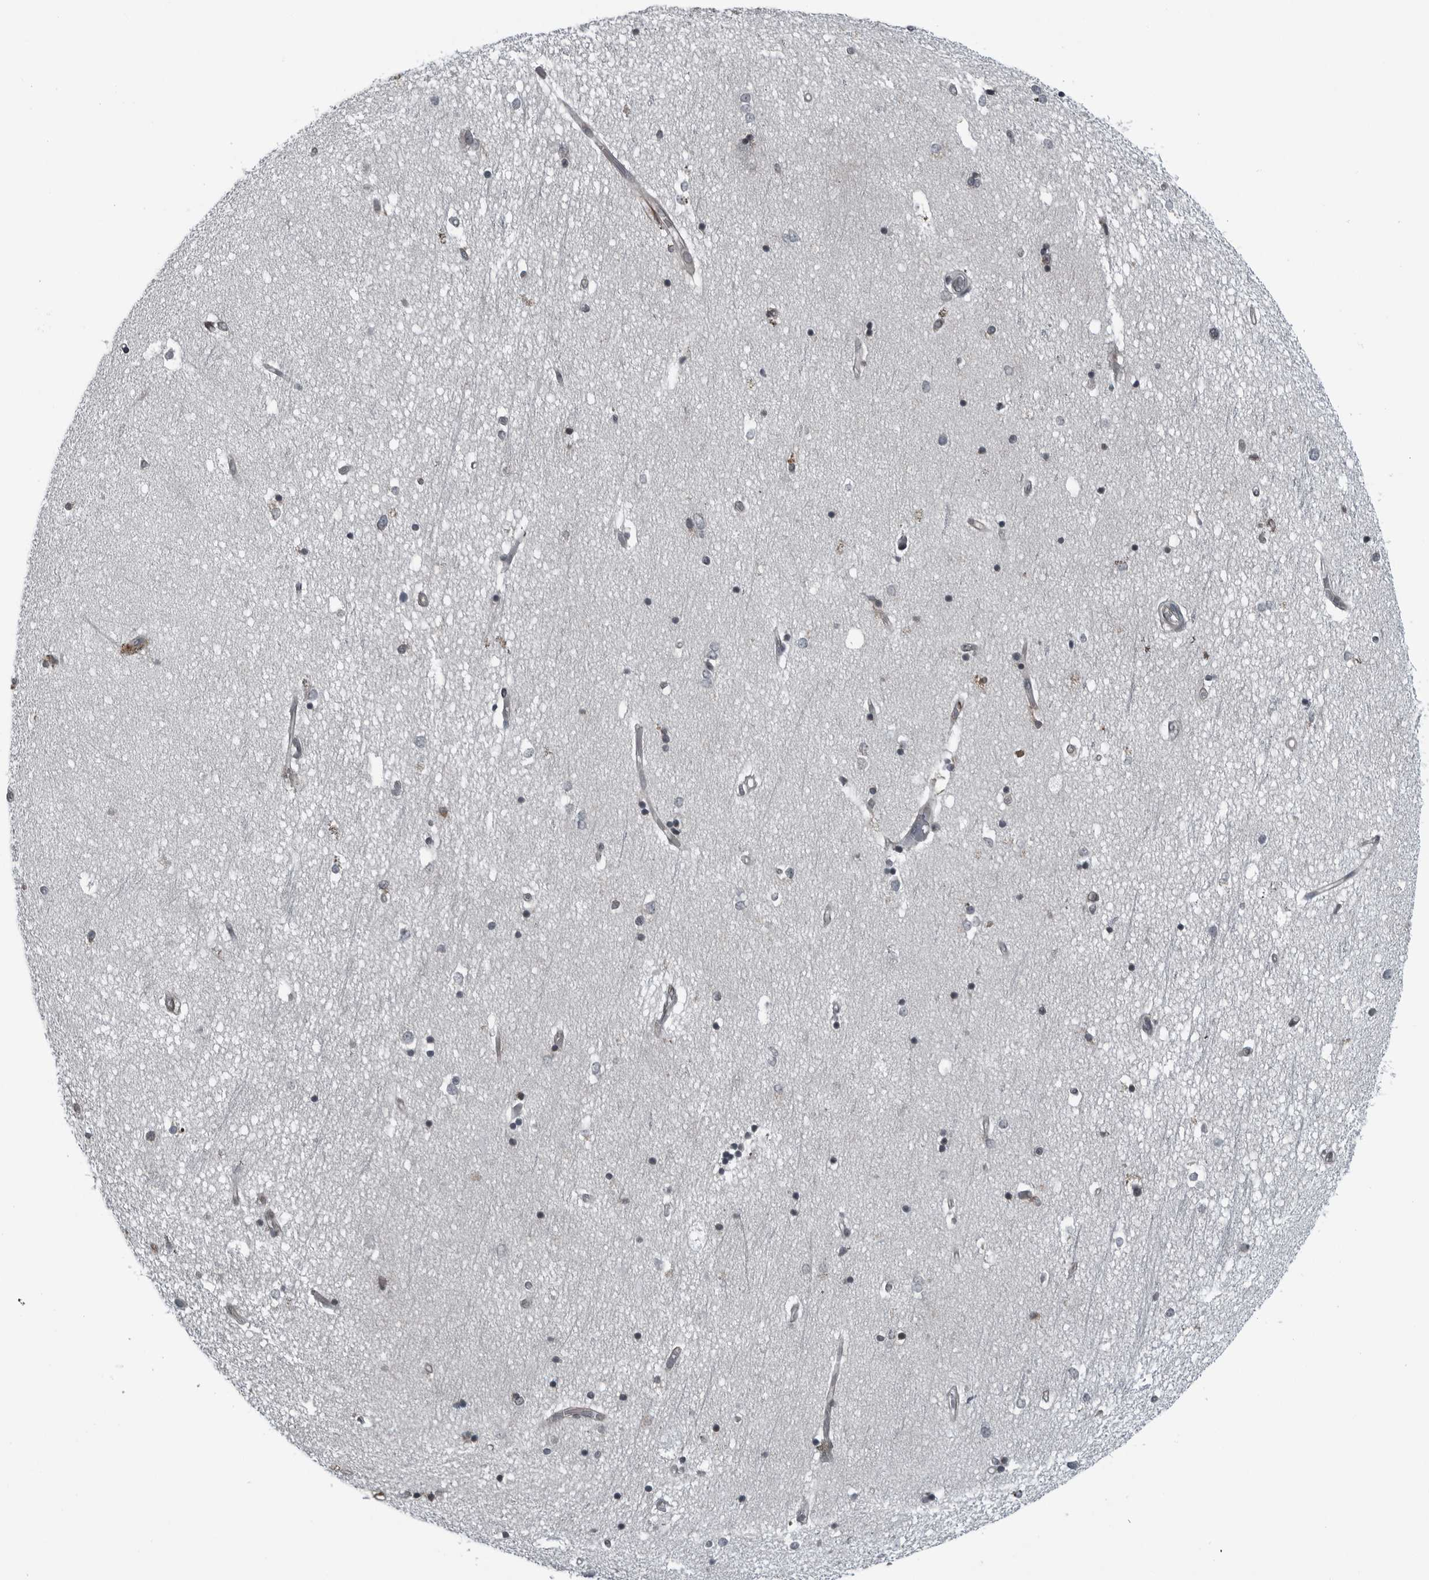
{"staining": {"intensity": "negative", "quantity": "none", "location": "none"}, "tissue": "hippocampus", "cell_type": "Glial cells", "image_type": "normal", "snomed": [{"axis": "morphology", "description": "Normal tissue, NOS"}, {"axis": "topography", "description": "Hippocampus"}], "caption": "This is an immunohistochemistry (IHC) photomicrograph of benign human hippocampus. There is no positivity in glial cells.", "gene": "CEP85", "patient": {"sex": "male", "age": 45}}